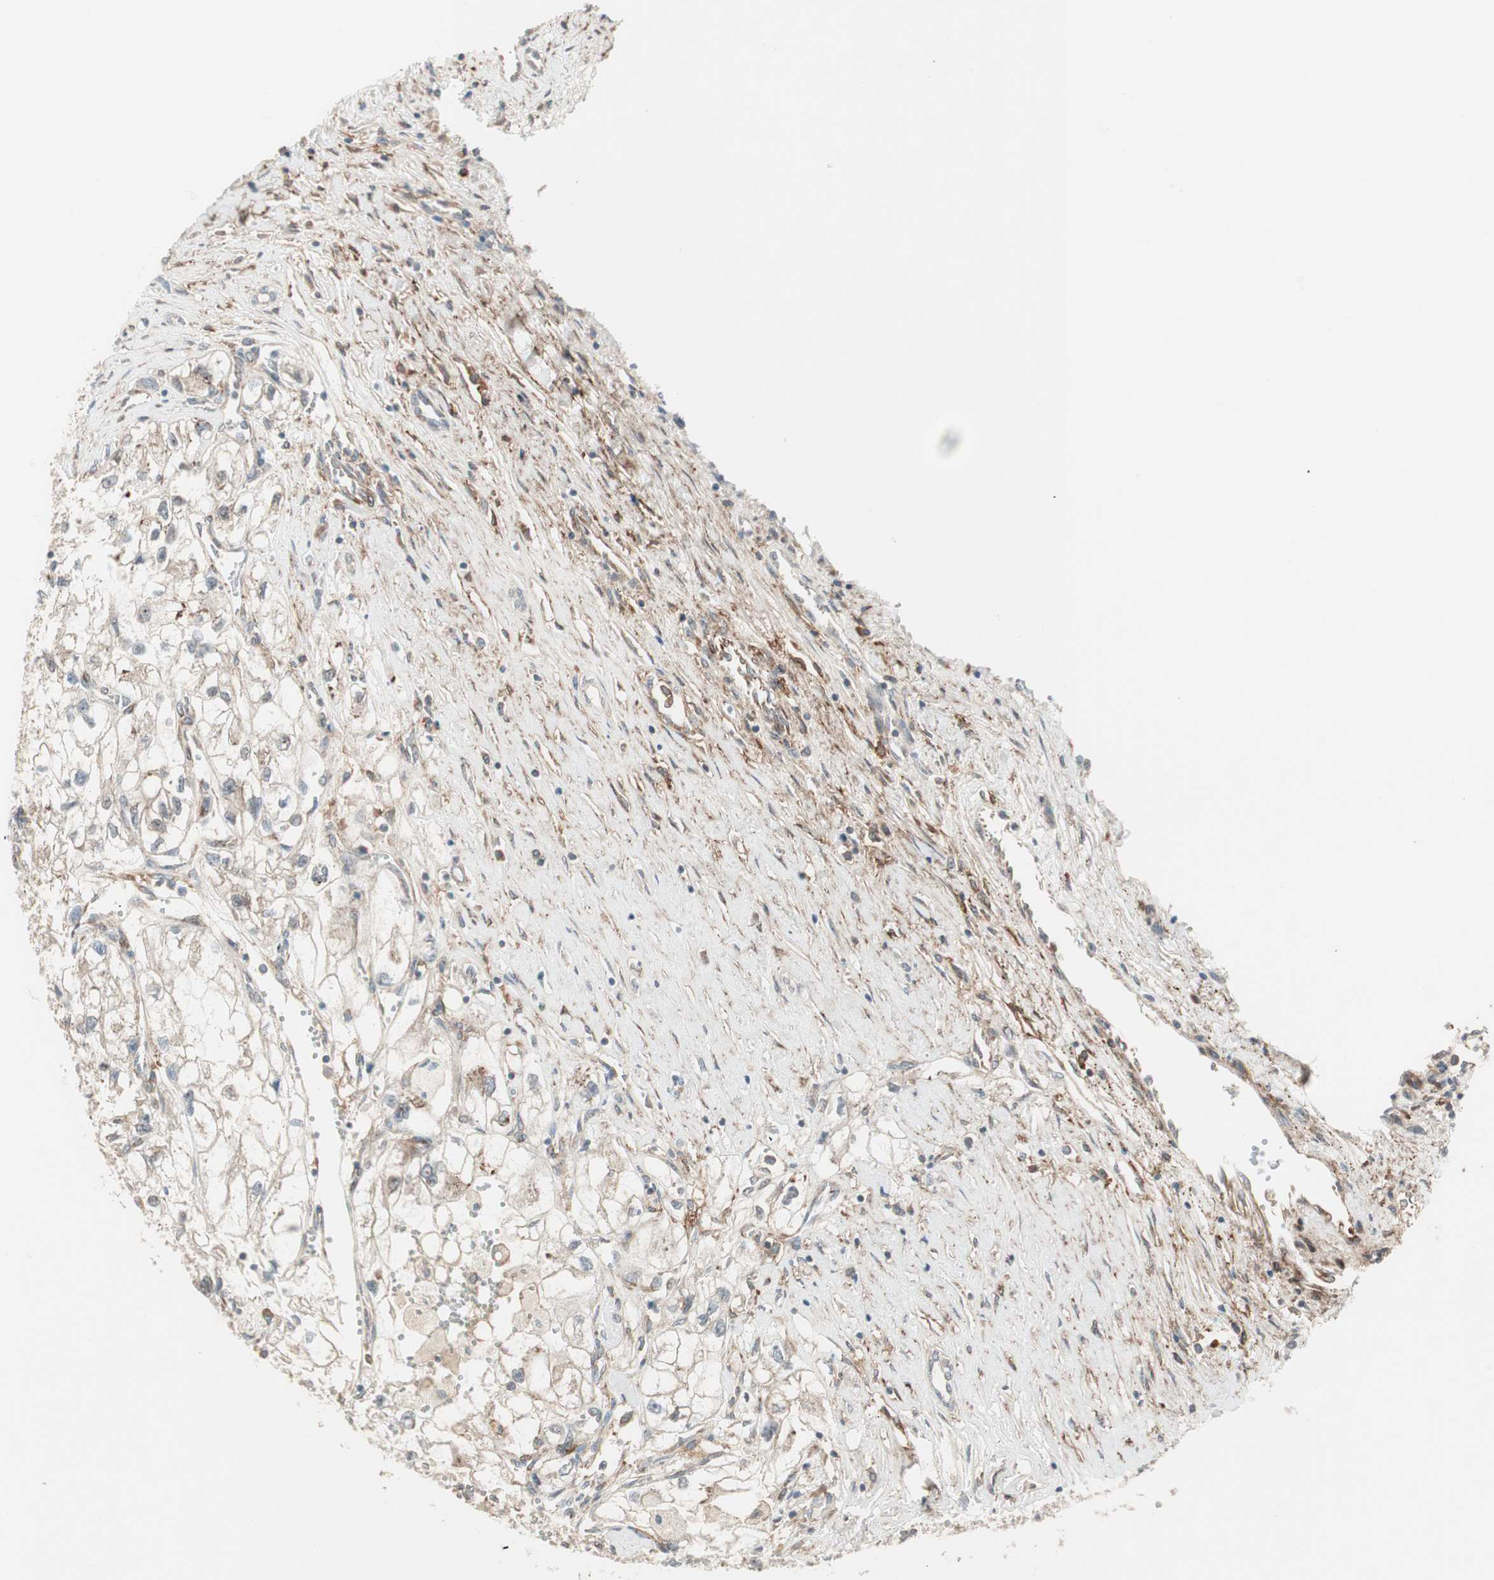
{"staining": {"intensity": "negative", "quantity": "none", "location": "none"}, "tissue": "renal cancer", "cell_type": "Tumor cells", "image_type": "cancer", "snomed": [{"axis": "morphology", "description": "Adenocarcinoma, NOS"}, {"axis": "topography", "description": "Kidney"}], "caption": "Immunohistochemical staining of human adenocarcinoma (renal) reveals no significant expression in tumor cells. Nuclei are stained in blue.", "gene": "PPP2R5E", "patient": {"sex": "female", "age": 70}}